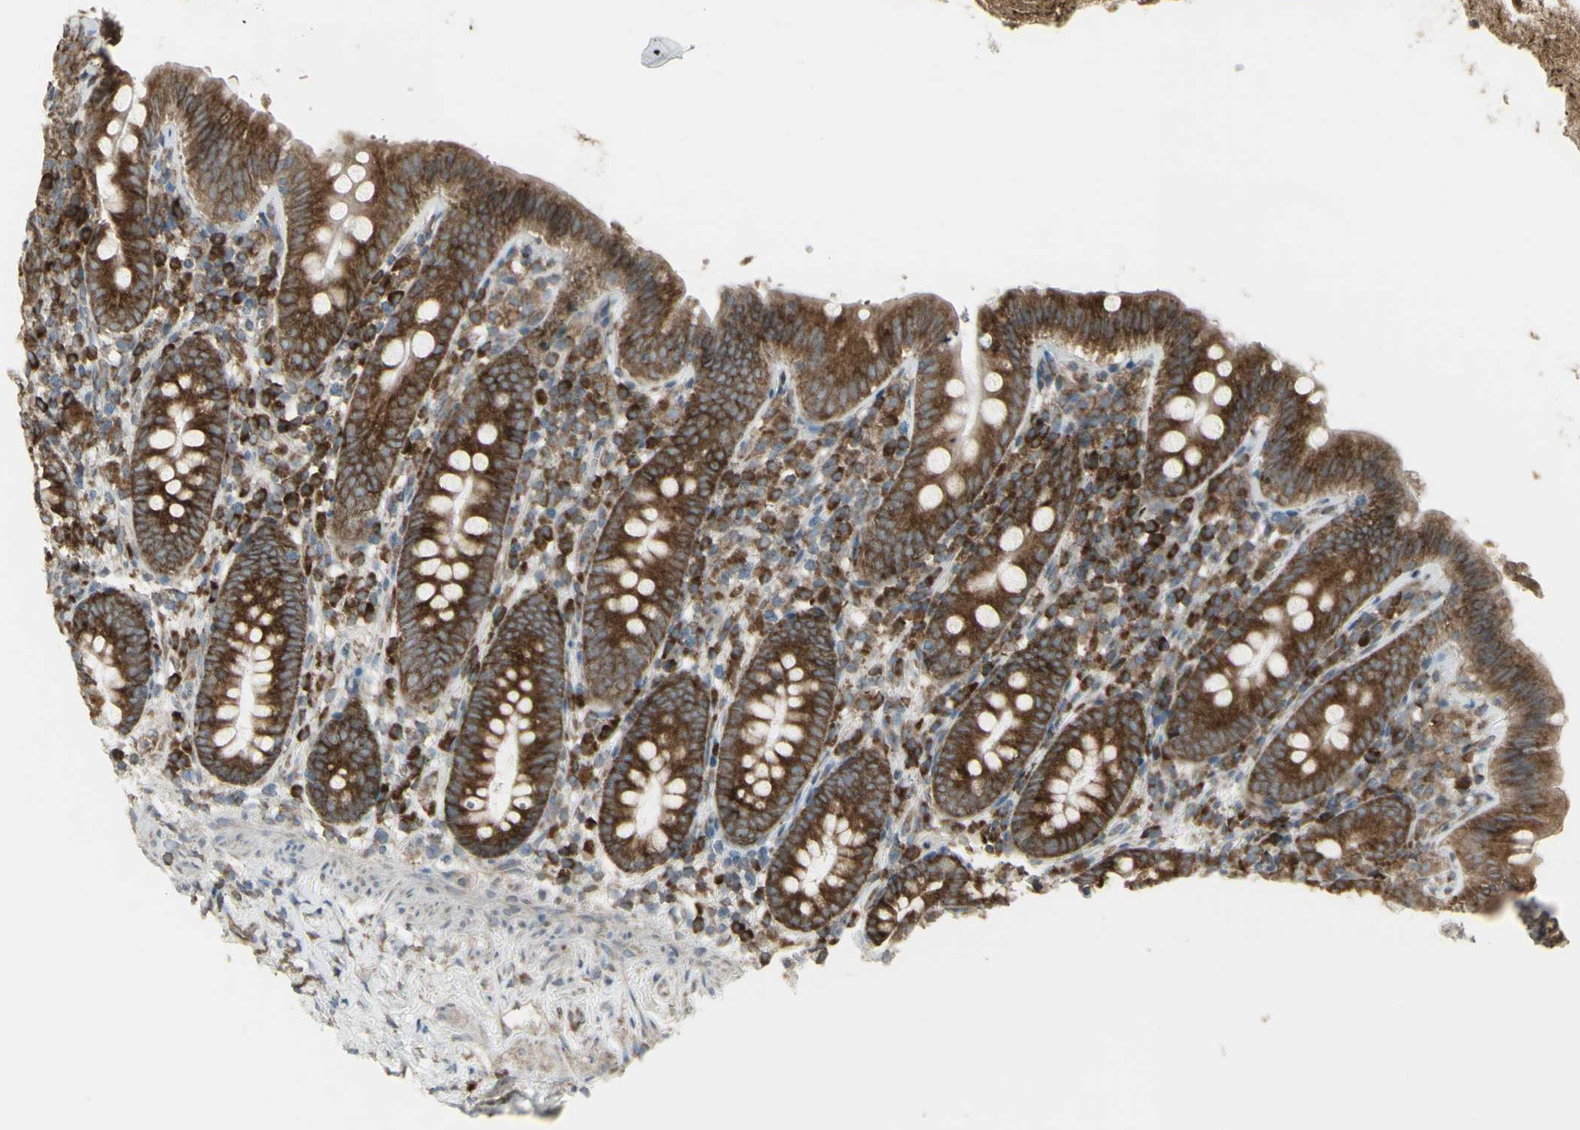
{"staining": {"intensity": "strong", "quantity": ">75%", "location": "cytoplasmic/membranous"}, "tissue": "appendix", "cell_type": "Glandular cells", "image_type": "normal", "snomed": [{"axis": "morphology", "description": "Normal tissue, NOS"}, {"axis": "topography", "description": "Appendix"}], "caption": "This is an image of immunohistochemistry (IHC) staining of normal appendix, which shows strong staining in the cytoplasmic/membranous of glandular cells.", "gene": "FKBP3", "patient": {"sex": "male", "age": 52}}